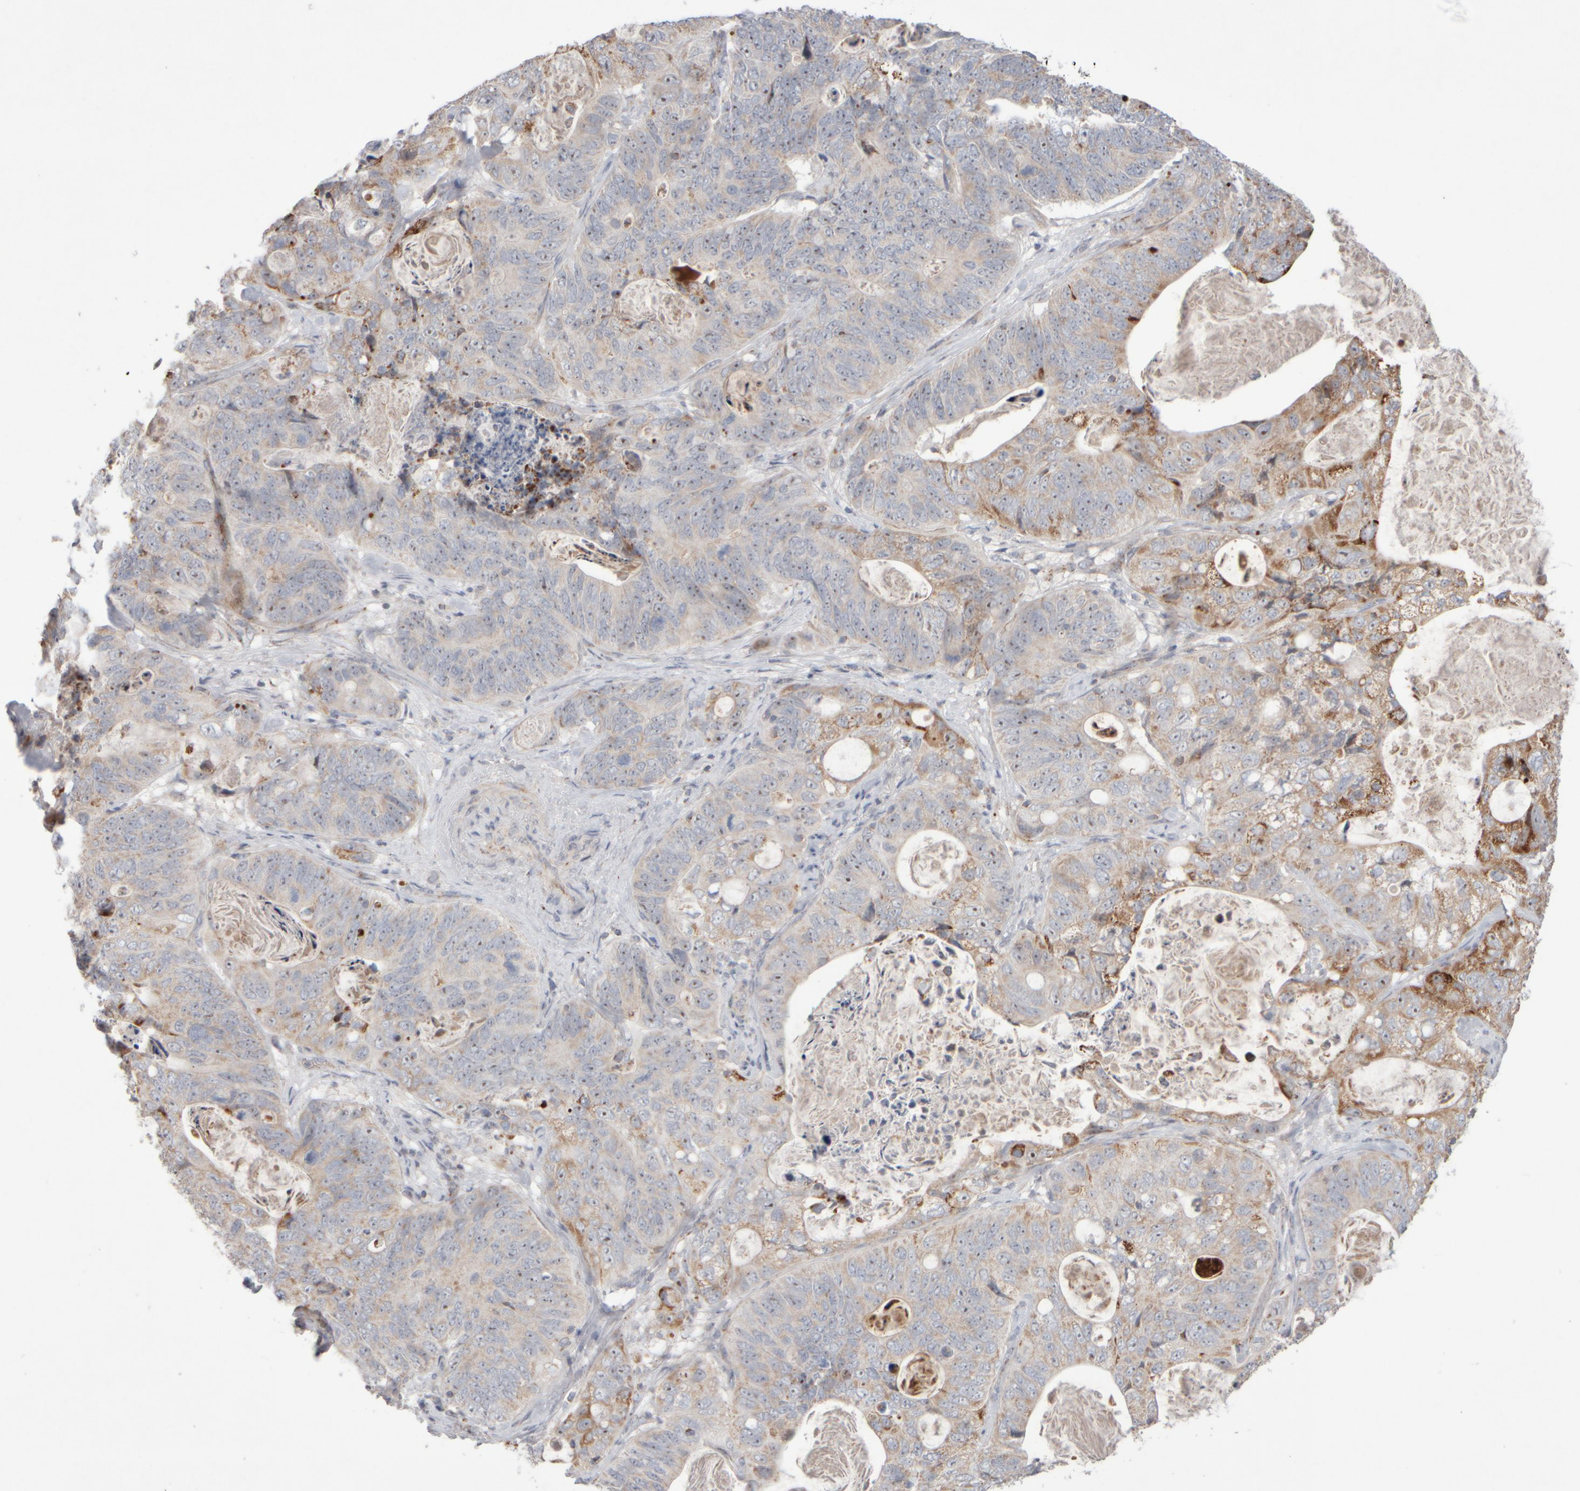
{"staining": {"intensity": "moderate", "quantity": "<25%", "location": "cytoplasmic/membranous"}, "tissue": "stomach cancer", "cell_type": "Tumor cells", "image_type": "cancer", "snomed": [{"axis": "morphology", "description": "Normal tissue, NOS"}, {"axis": "morphology", "description": "Adenocarcinoma, NOS"}, {"axis": "topography", "description": "Stomach"}], "caption": "This histopathology image demonstrates stomach cancer stained with immunohistochemistry to label a protein in brown. The cytoplasmic/membranous of tumor cells show moderate positivity for the protein. Nuclei are counter-stained blue.", "gene": "CHADL", "patient": {"sex": "female", "age": 89}}